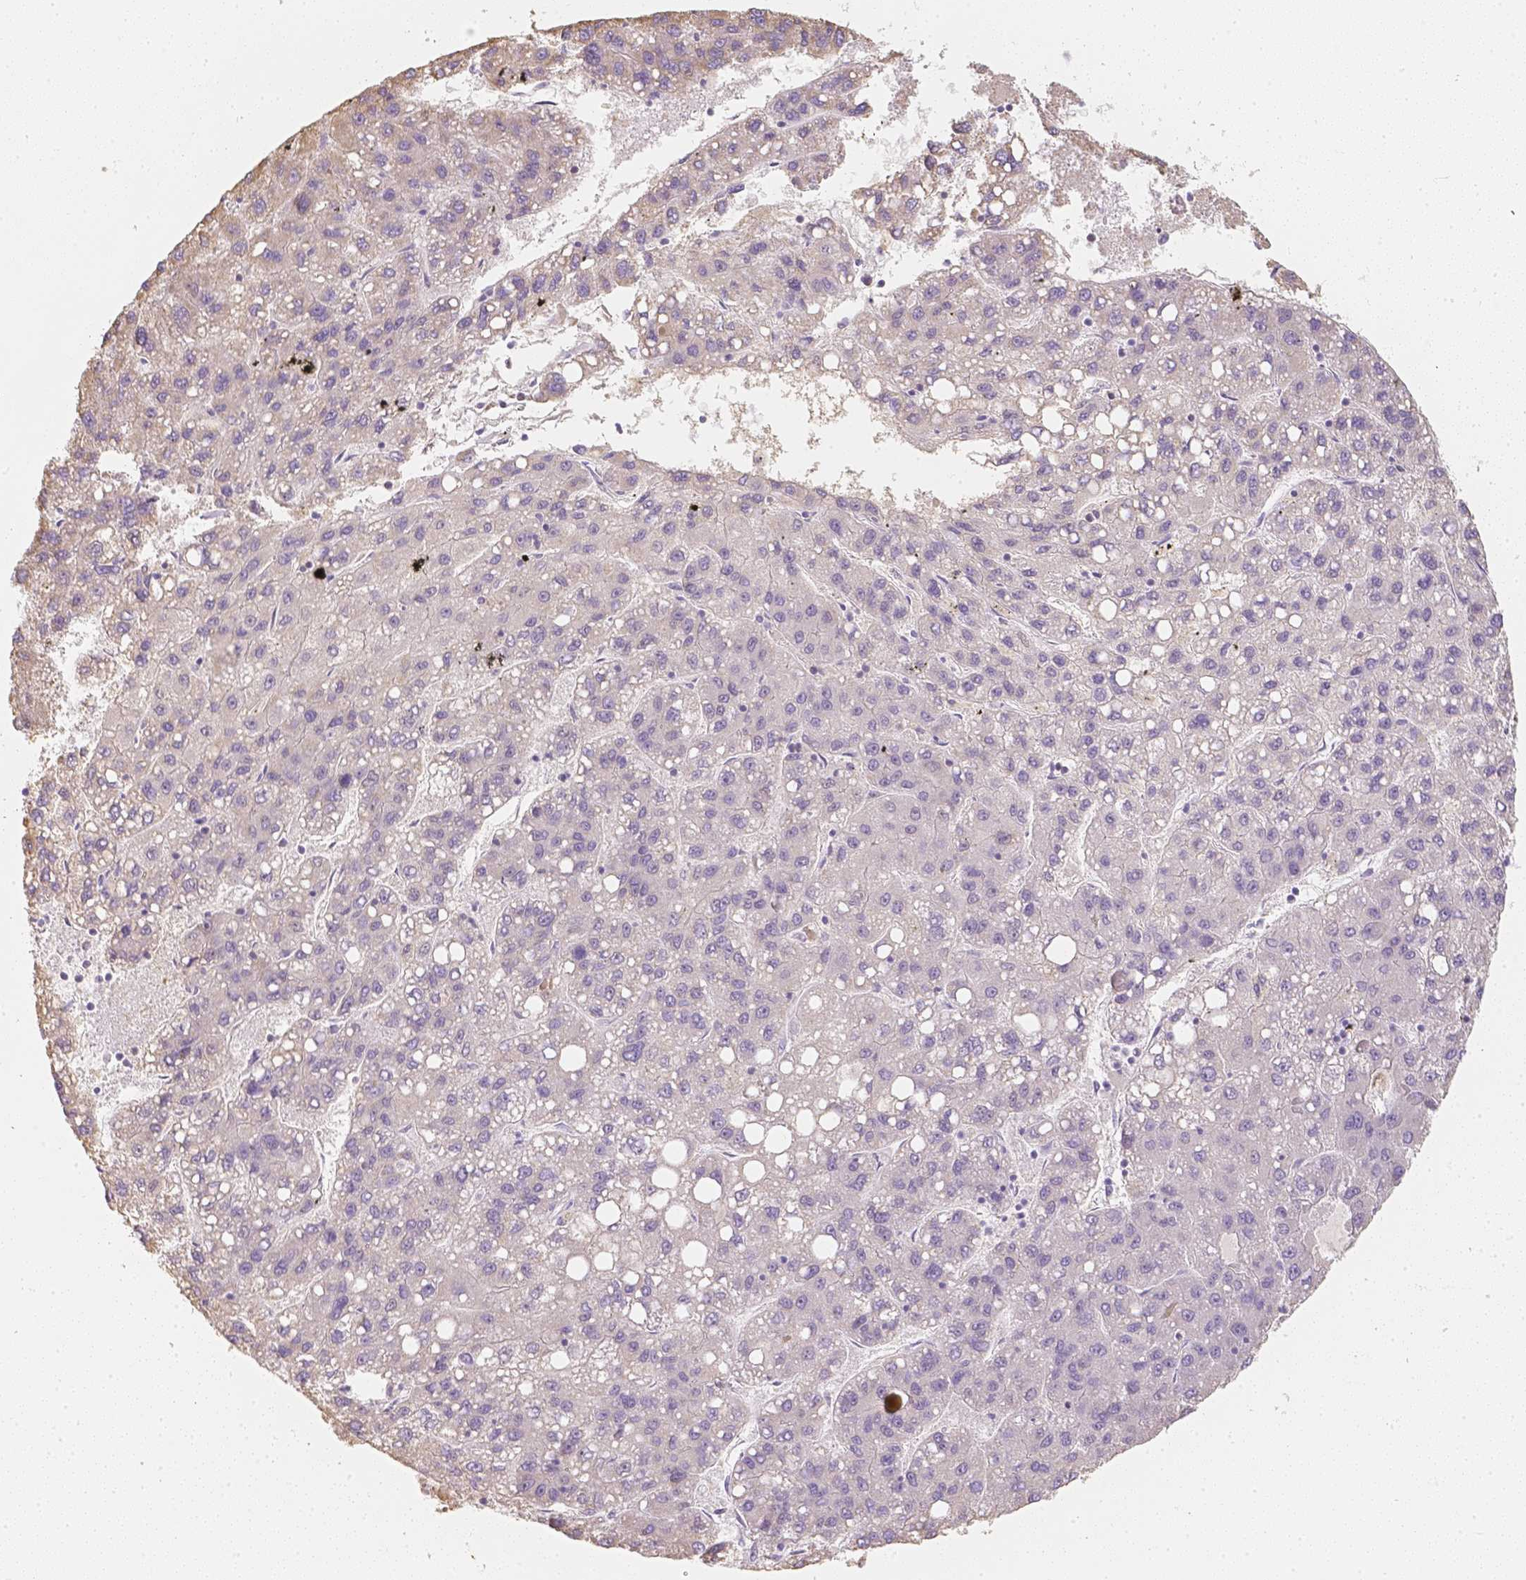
{"staining": {"intensity": "negative", "quantity": "none", "location": "none"}, "tissue": "liver cancer", "cell_type": "Tumor cells", "image_type": "cancer", "snomed": [{"axis": "morphology", "description": "Carcinoma, Hepatocellular, NOS"}, {"axis": "topography", "description": "Liver"}], "caption": "Image shows no protein staining in tumor cells of liver cancer tissue. (DAB immunohistochemistry visualized using brightfield microscopy, high magnification).", "gene": "NVL", "patient": {"sex": "female", "age": 82}}